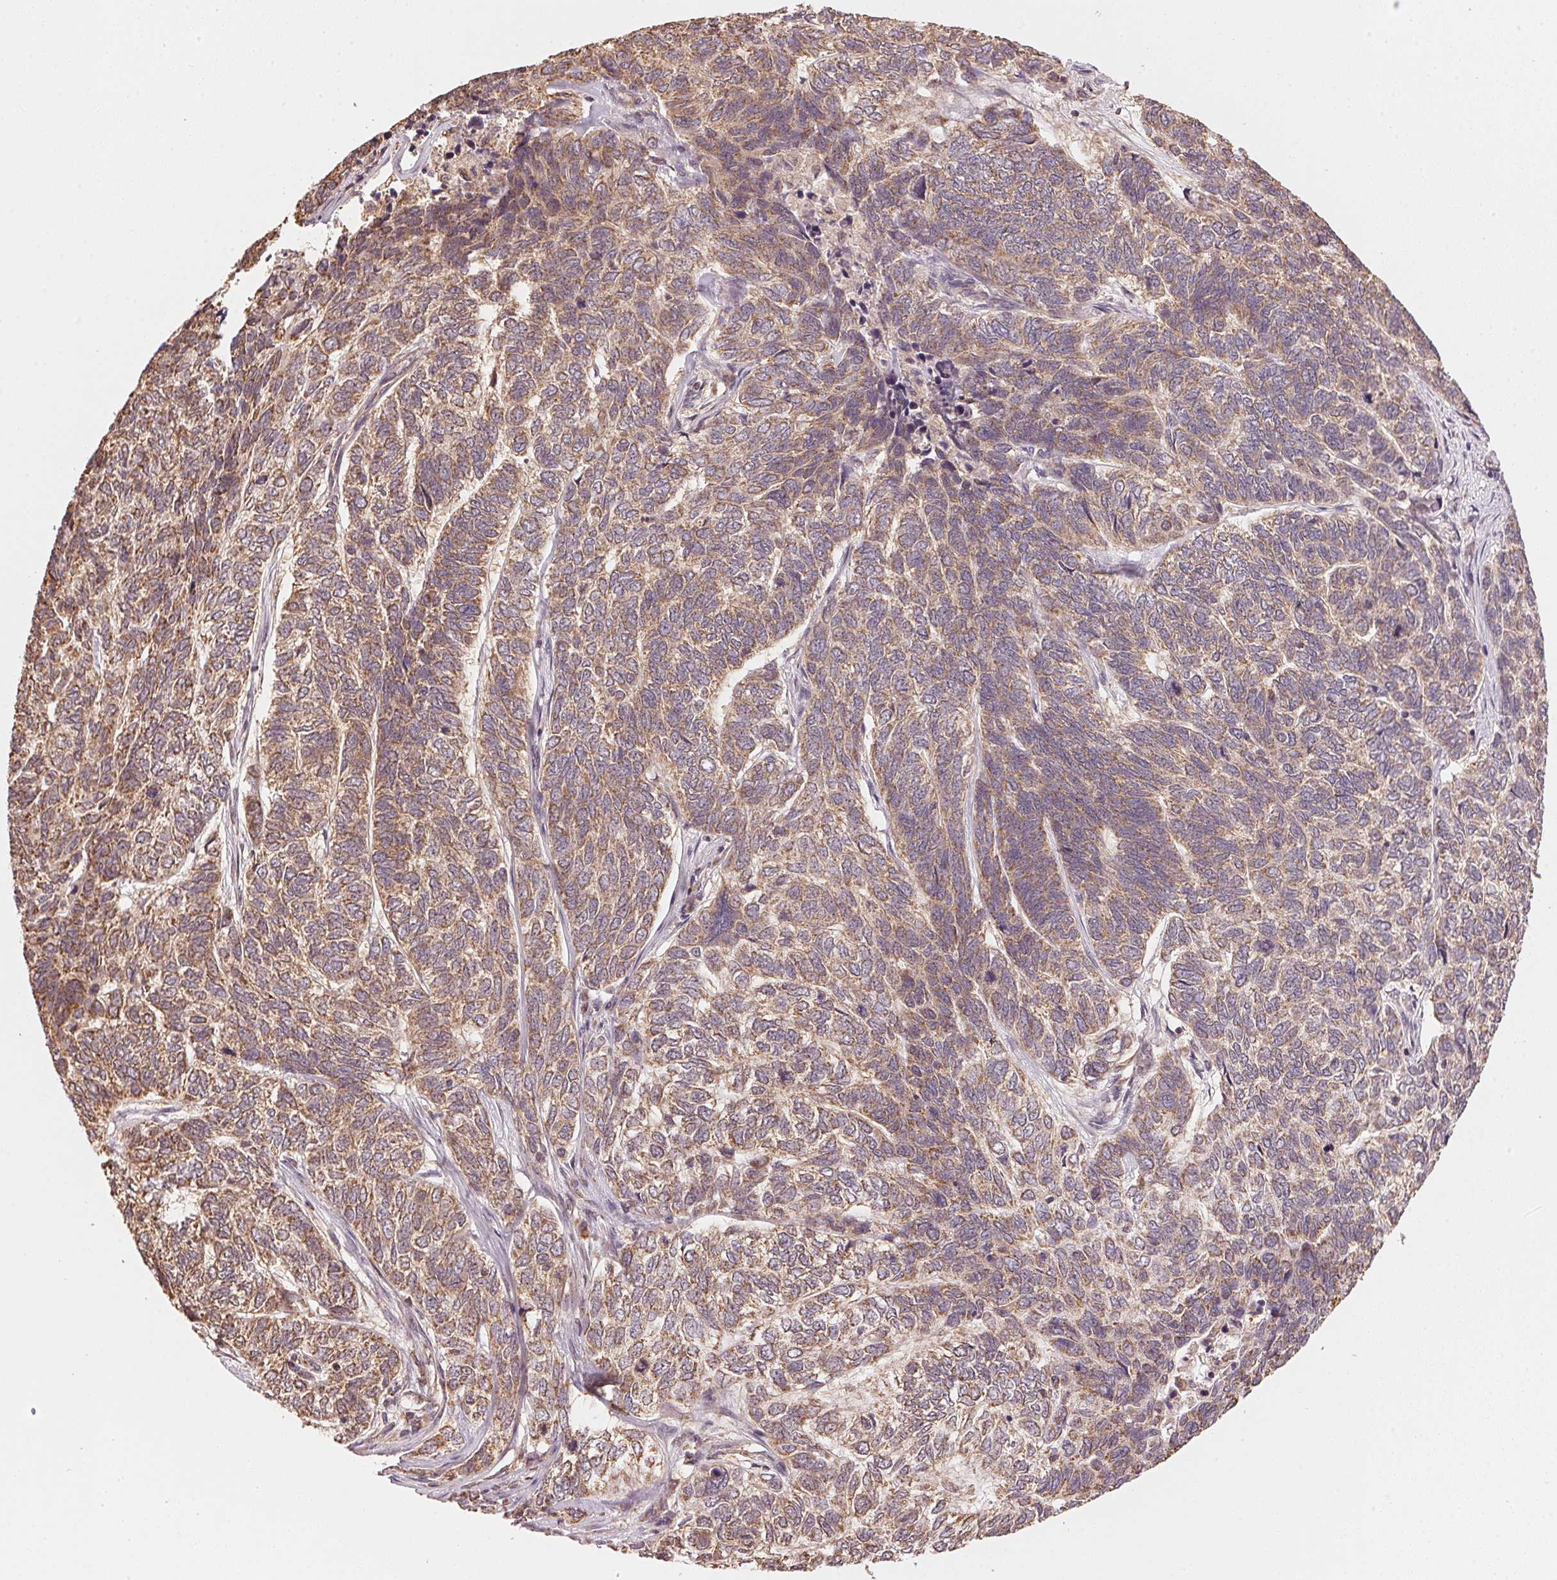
{"staining": {"intensity": "moderate", "quantity": "25%-75%", "location": "cytoplasmic/membranous"}, "tissue": "skin cancer", "cell_type": "Tumor cells", "image_type": "cancer", "snomed": [{"axis": "morphology", "description": "Basal cell carcinoma"}, {"axis": "topography", "description": "Skin"}], "caption": "The photomicrograph exhibits immunohistochemical staining of skin basal cell carcinoma. There is moderate cytoplasmic/membranous expression is present in about 25%-75% of tumor cells. Using DAB (brown) and hematoxylin (blue) stains, captured at high magnification using brightfield microscopy.", "gene": "ARHGAP6", "patient": {"sex": "female", "age": 65}}